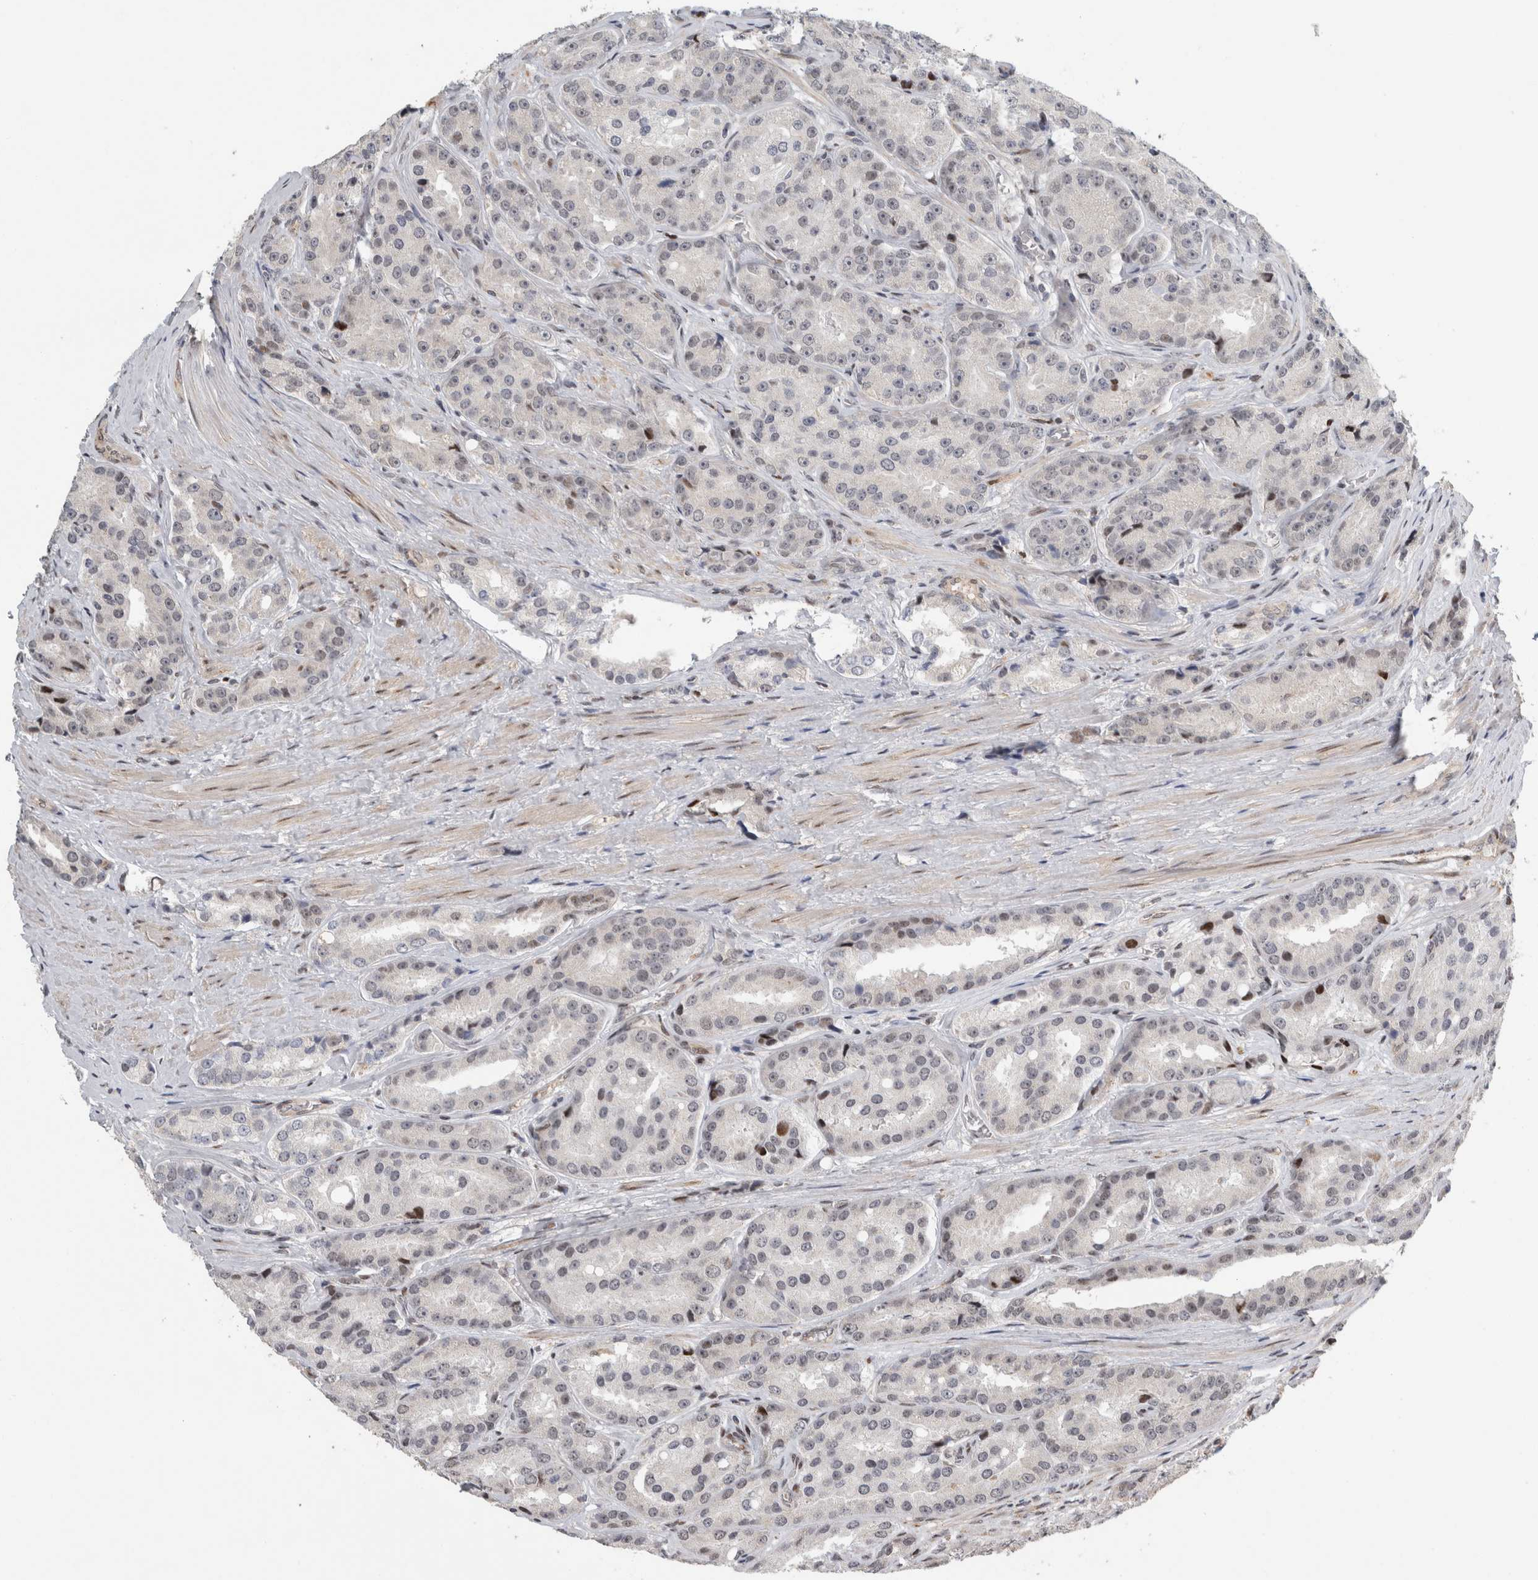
{"staining": {"intensity": "moderate", "quantity": "<25%", "location": "nuclear"}, "tissue": "prostate cancer", "cell_type": "Tumor cells", "image_type": "cancer", "snomed": [{"axis": "morphology", "description": "Adenocarcinoma, High grade"}, {"axis": "topography", "description": "Prostate"}], "caption": "This is a micrograph of immunohistochemistry (IHC) staining of high-grade adenocarcinoma (prostate), which shows moderate positivity in the nuclear of tumor cells.", "gene": "C8orf58", "patient": {"sex": "male", "age": 60}}